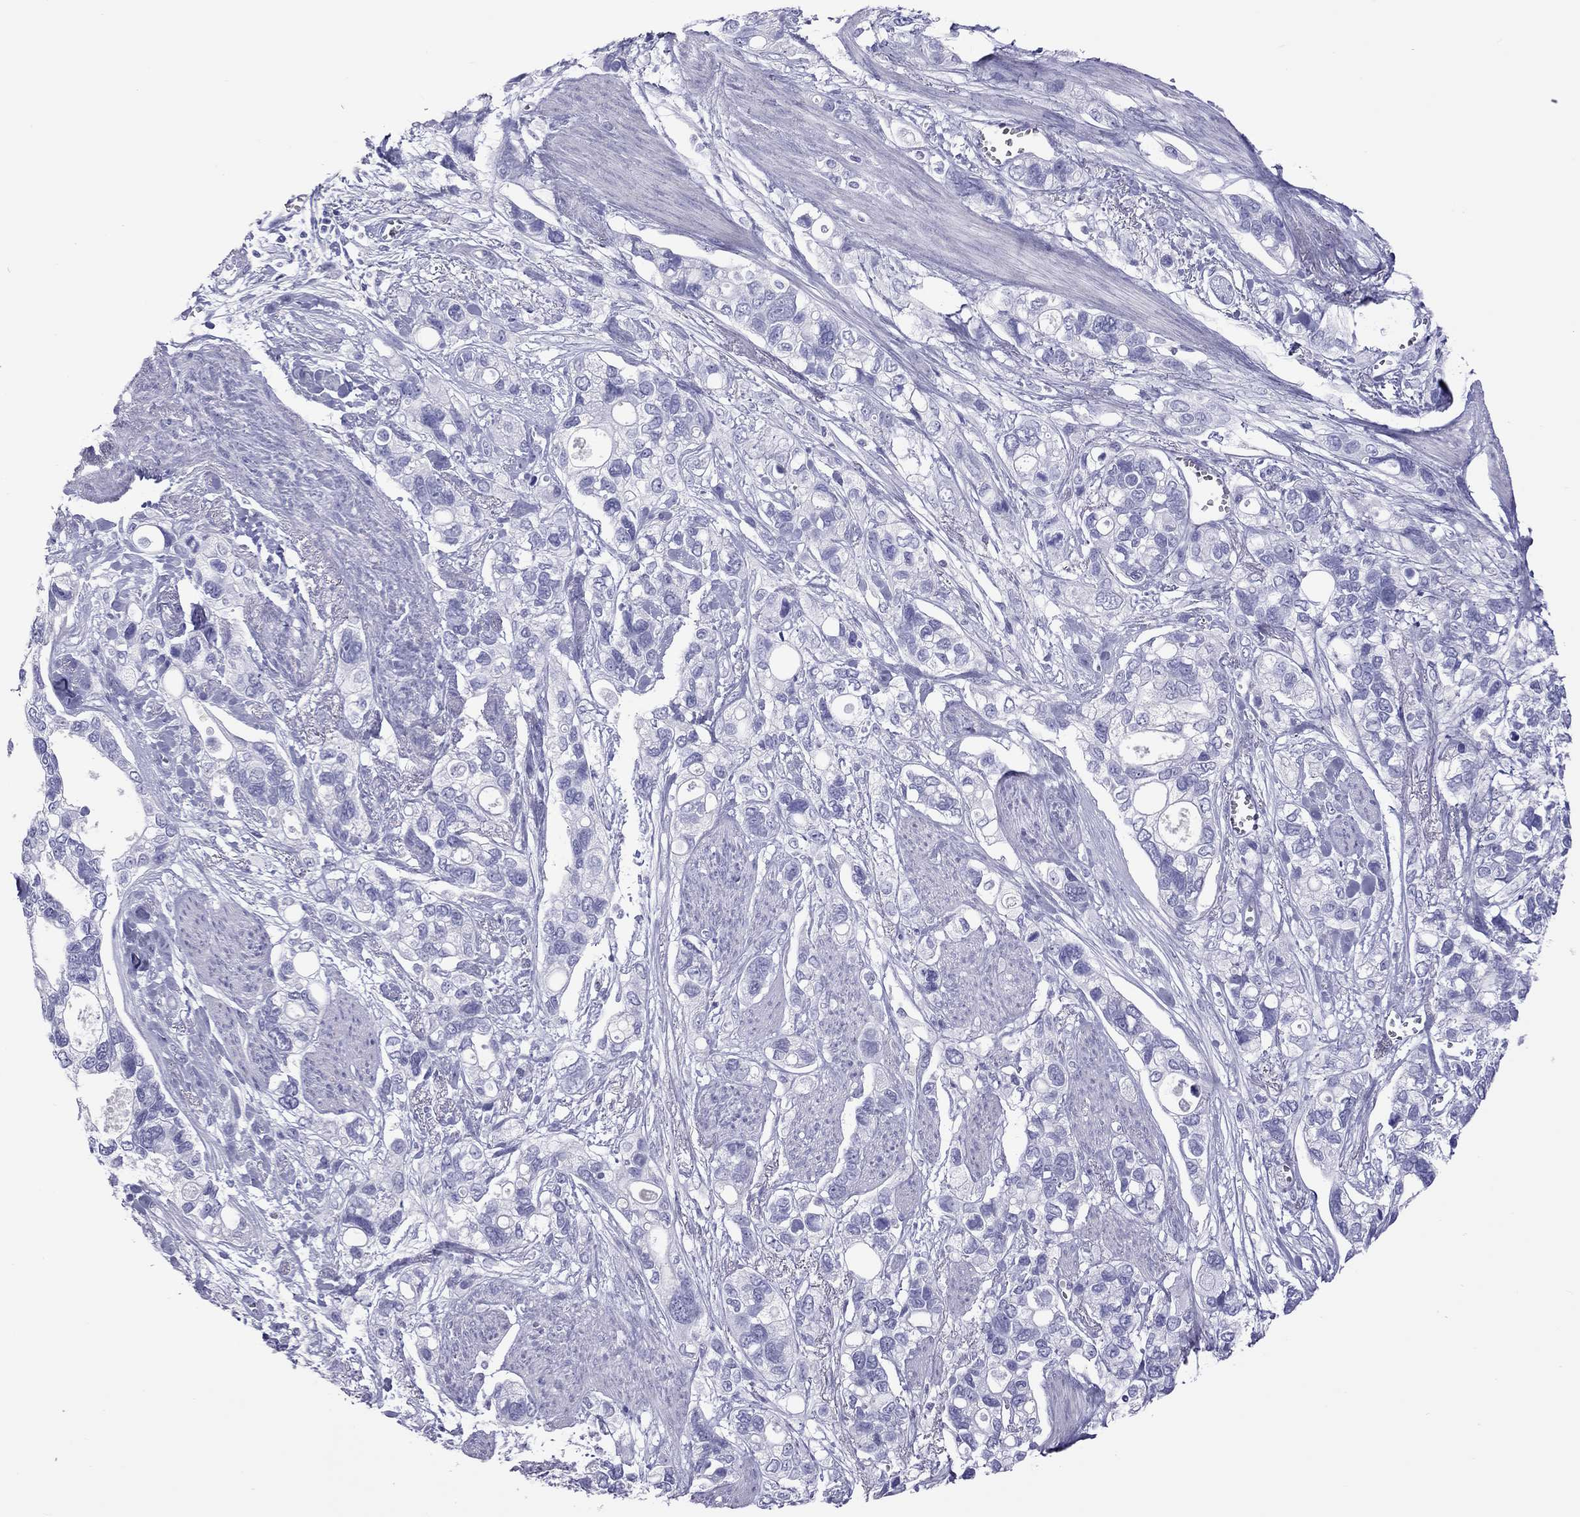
{"staining": {"intensity": "negative", "quantity": "none", "location": "none"}, "tissue": "stomach cancer", "cell_type": "Tumor cells", "image_type": "cancer", "snomed": [{"axis": "morphology", "description": "Adenocarcinoma, NOS"}, {"axis": "topography", "description": "Stomach, upper"}], "caption": "This is an immunohistochemistry histopathology image of human stomach adenocarcinoma. There is no expression in tumor cells.", "gene": "STAG3", "patient": {"sex": "female", "age": 81}}